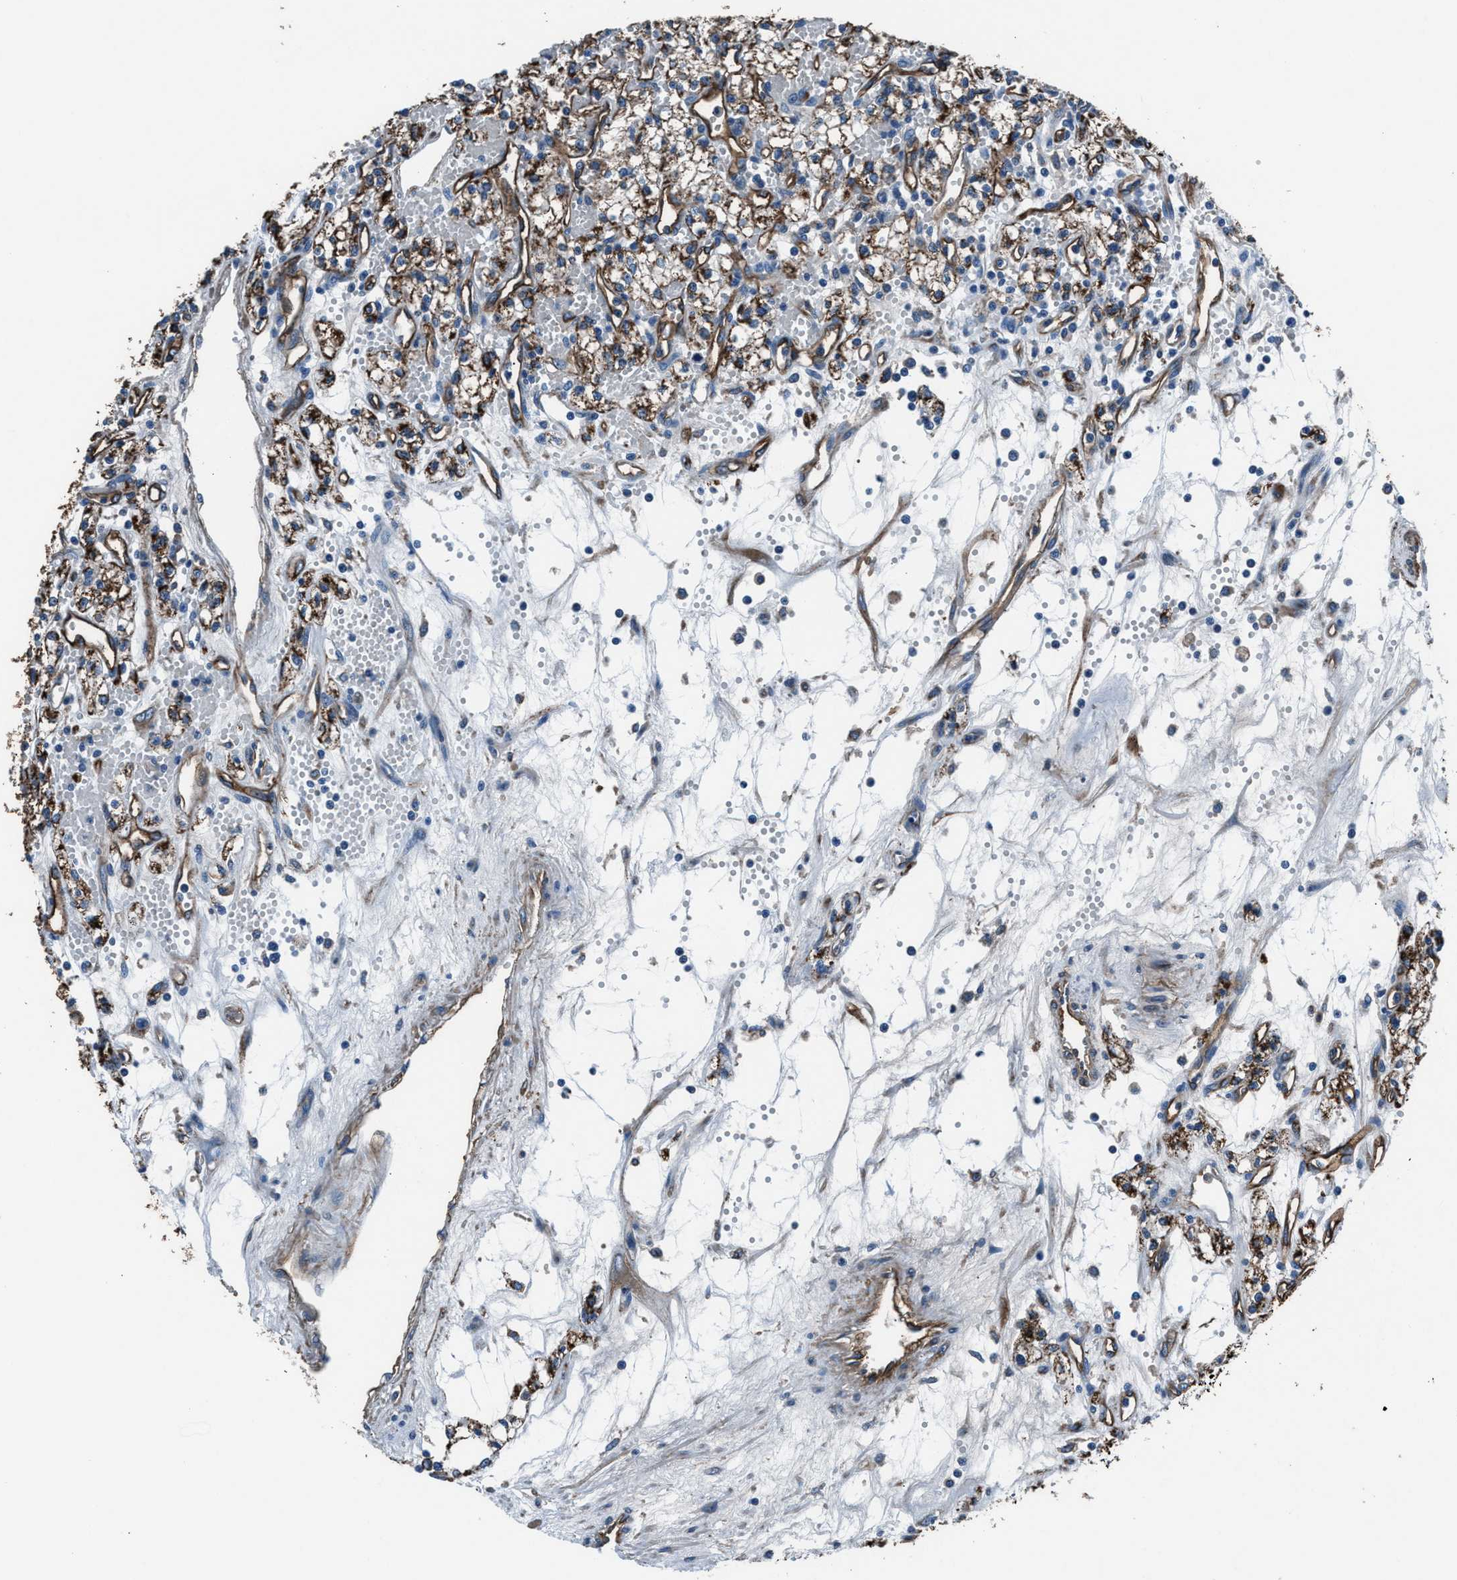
{"staining": {"intensity": "moderate", "quantity": ">75%", "location": "cytoplasmic/membranous"}, "tissue": "renal cancer", "cell_type": "Tumor cells", "image_type": "cancer", "snomed": [{"axis": "morphology", "description": "Adenocarcinoma, NOS"}, {"axis": "topography", "description": "Kidney"}], "caption": "Immunohistochemistry (IHC) photomicrograph of neoplastic tissue: human renal cancer (adenocarcinoma) stained using immunohistochemistry (IHC) reveals medium levels of moderate protein expression localized specifically in the cytoplasmic/membranous of tumor cells, appearing as a cytoplasmic/membranous brown color.", "gene": "PRTFDC1", "patient": {"sex": "male", "age": 59}}